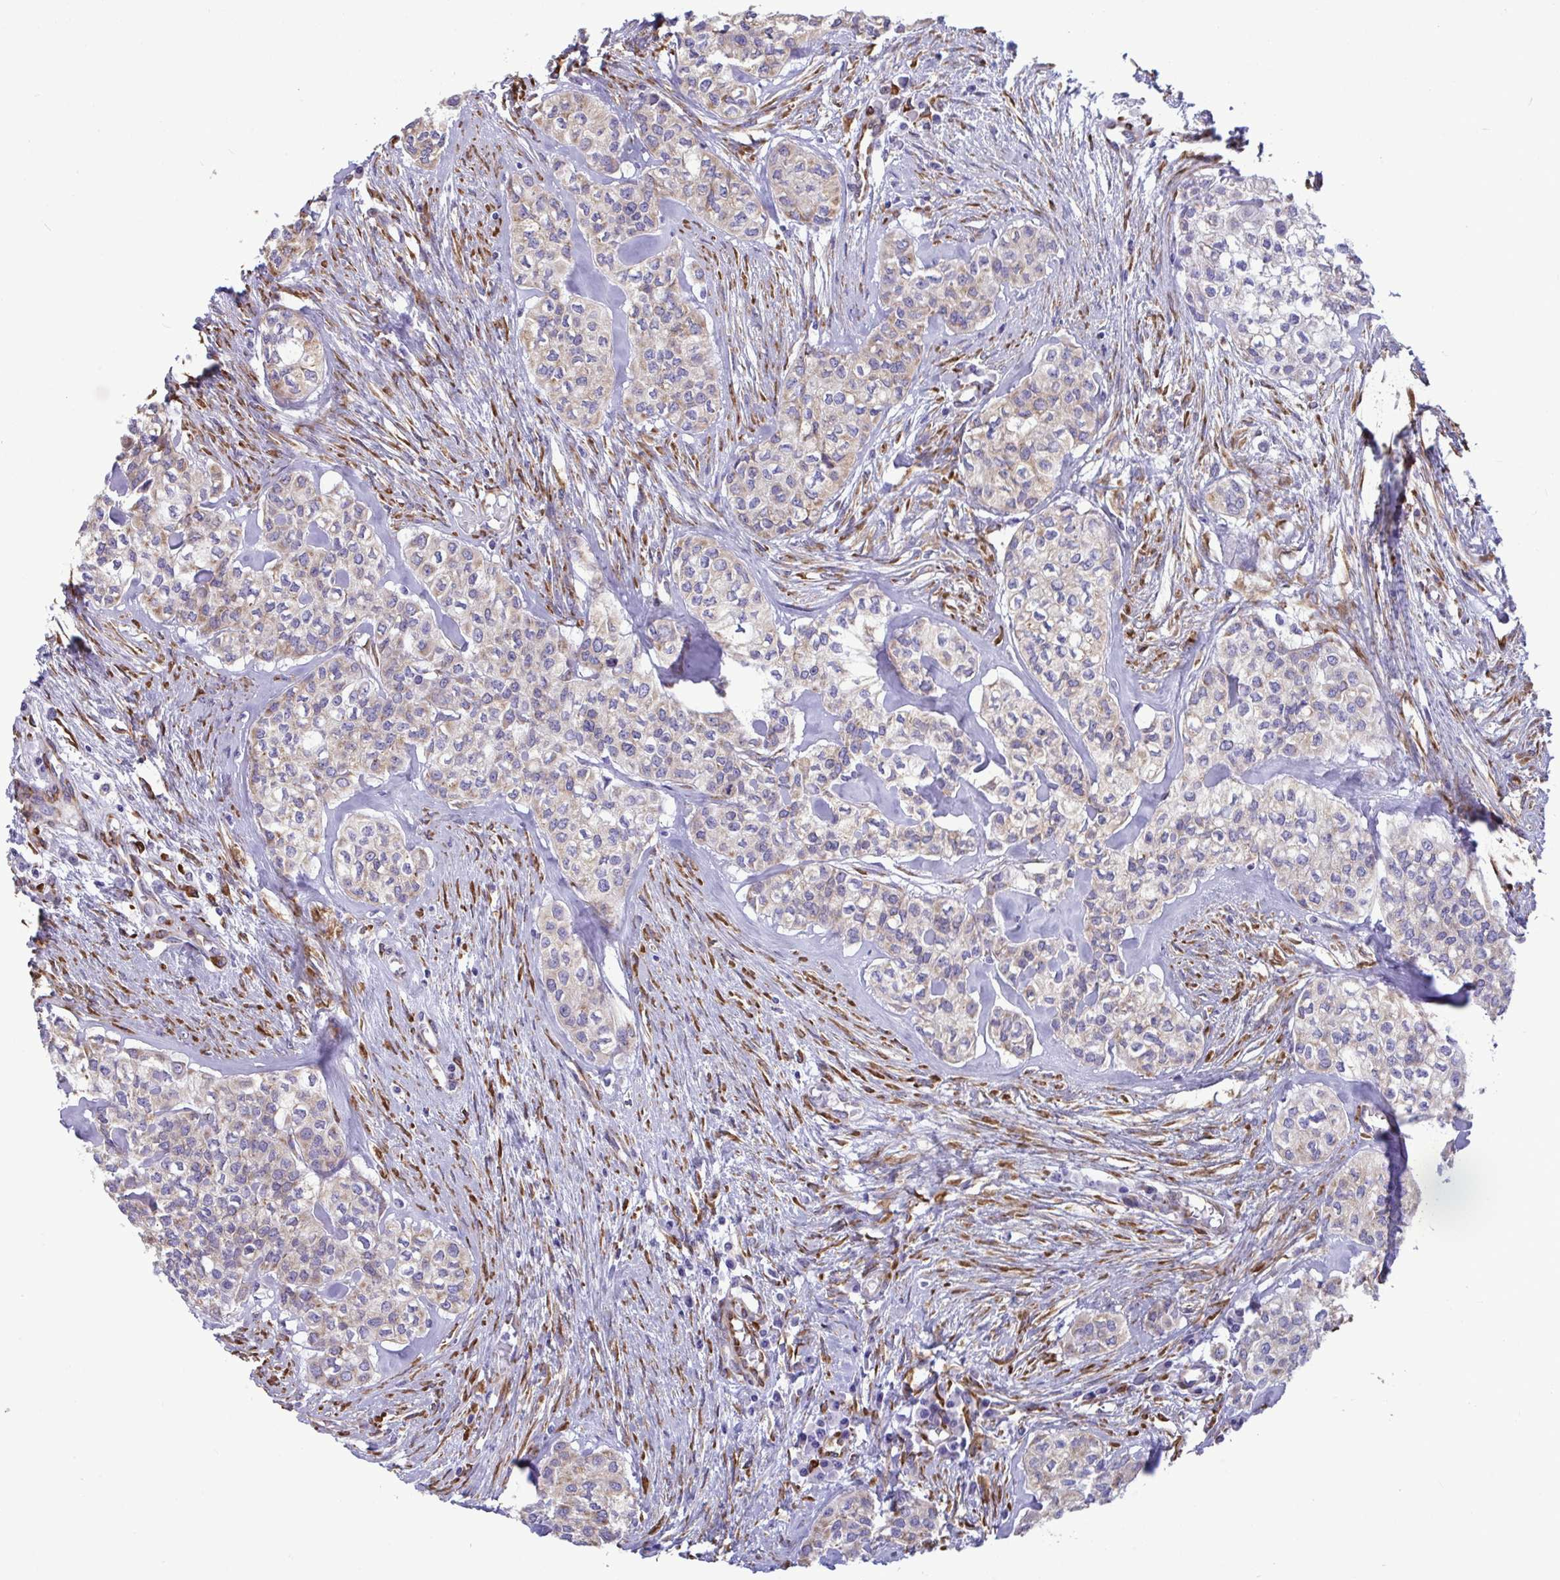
{"staining": {"intensity": "weak", "quantity": ">75%", "location": "cytoplasmic/membranous"}, "tissue": "head and neck cancer", "cell_type": "Tumor cells", "image_type": "cancer", "snomed": [{"axis": "morphology", "description": "Adenocarcinoma, NOS"}, {"axis": "topography", "description": "Head-Neck"}], "caption": "IHC histopathology image of human head and neck adenocarcinoma stained for a protein (brown), which shows low levels of weak cytoplasmic/membranous staining in approximately >75% of tumor cells.", "gene": "ASPH", "patient": {"sex": "male", "age": 81}}